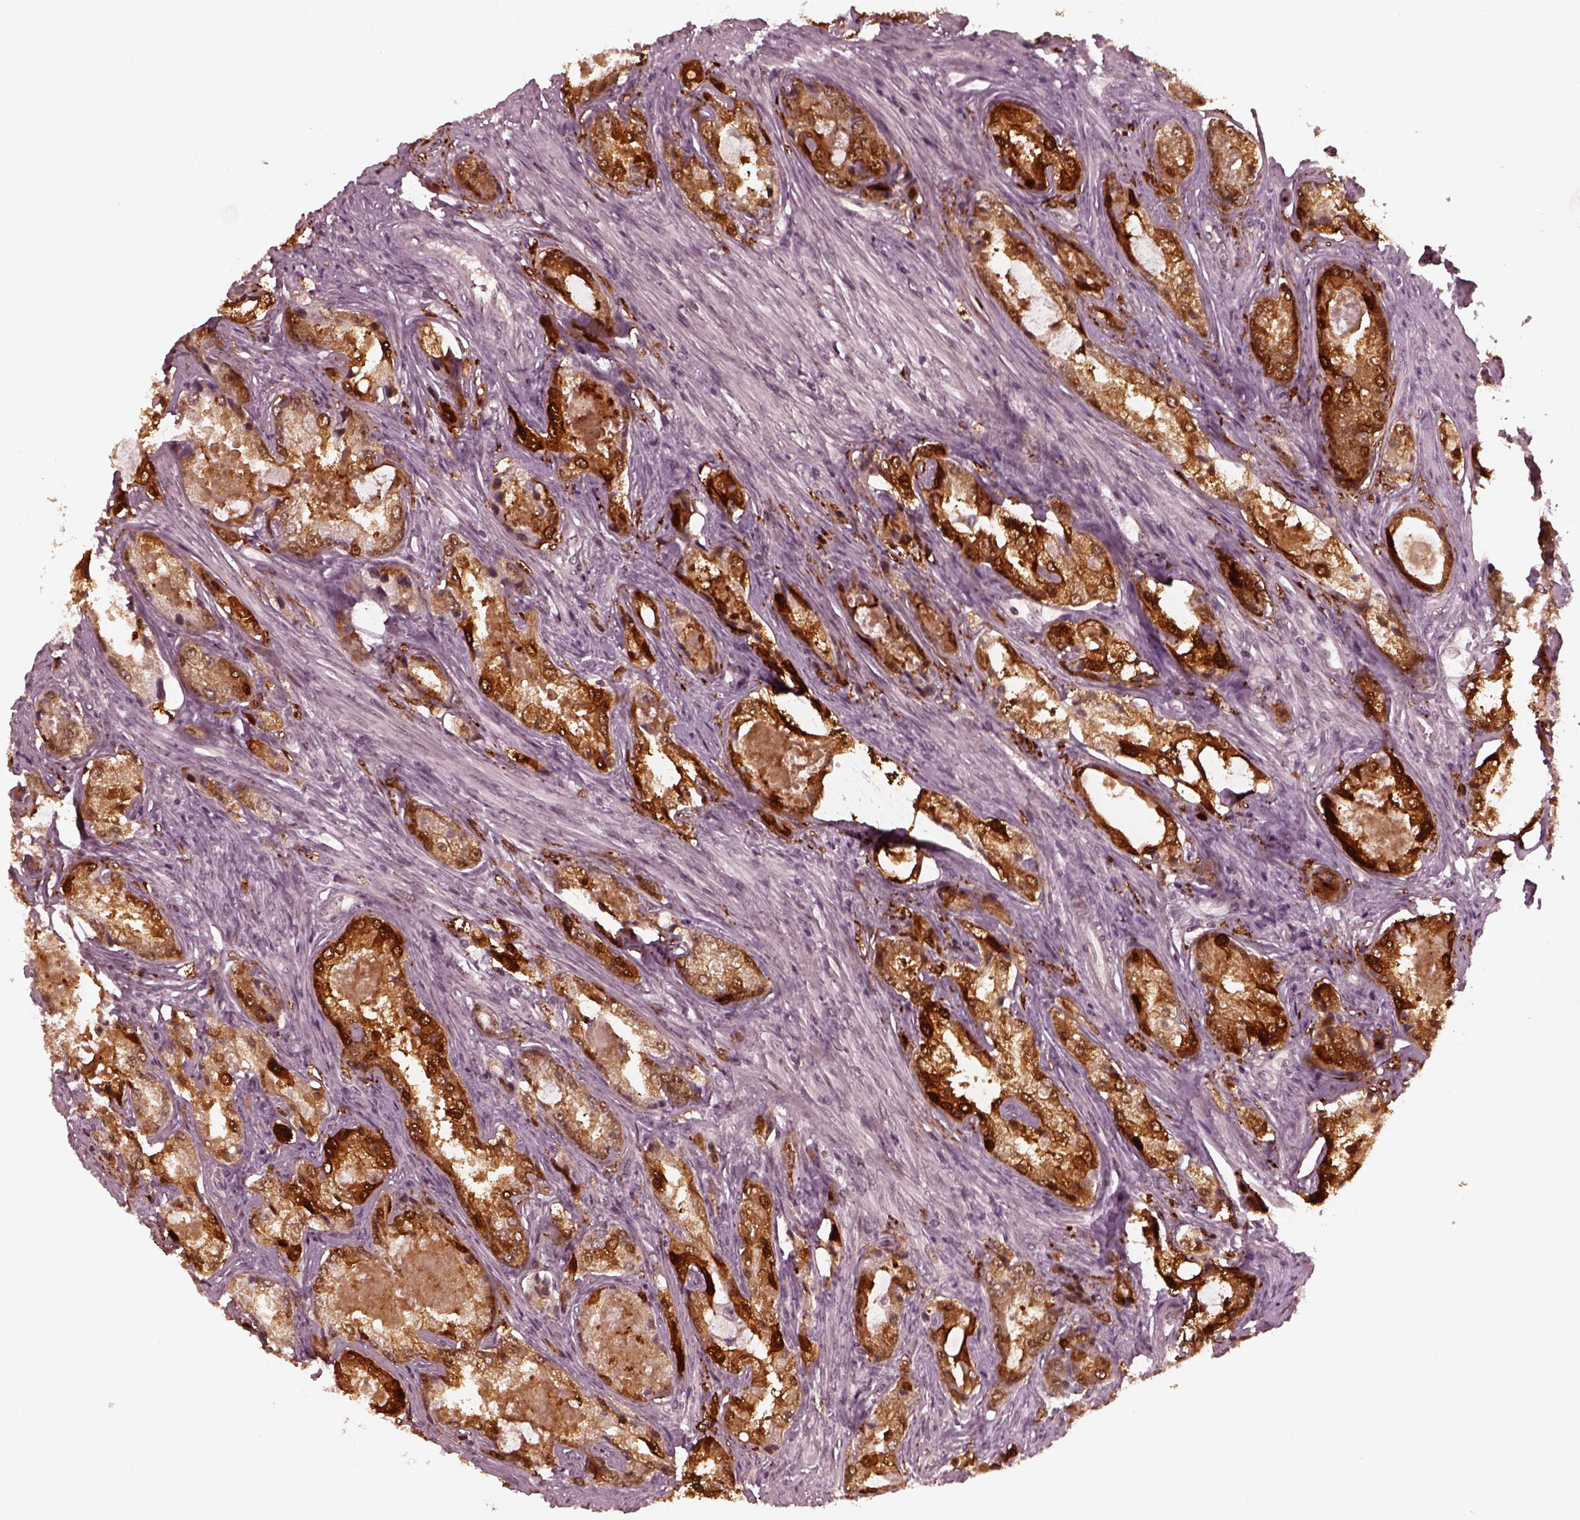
{"staining": {"intensity": "strong", "quantity": ">75%", "location": "cytoplasmic/membranous,nuclear"}, "tissue": "prostate cancer", "cell_type": "Tumor cells", "image_type": "cancer", "snomed": [{"axis": "morphology", "description": "Adenocarcinoma, Low grade"}, {"axis": "topography", "description": "Prostate"}], "caption": "A high-resolution image shows immunohistochemistry staining of prostate cancer, which demonstrates strong cytoplasmic/membranous and nuclear positivity in approximately >75% of tumor cells.", "gene": "TRIB3", "patient": {"sex": "male", "age": 68}}